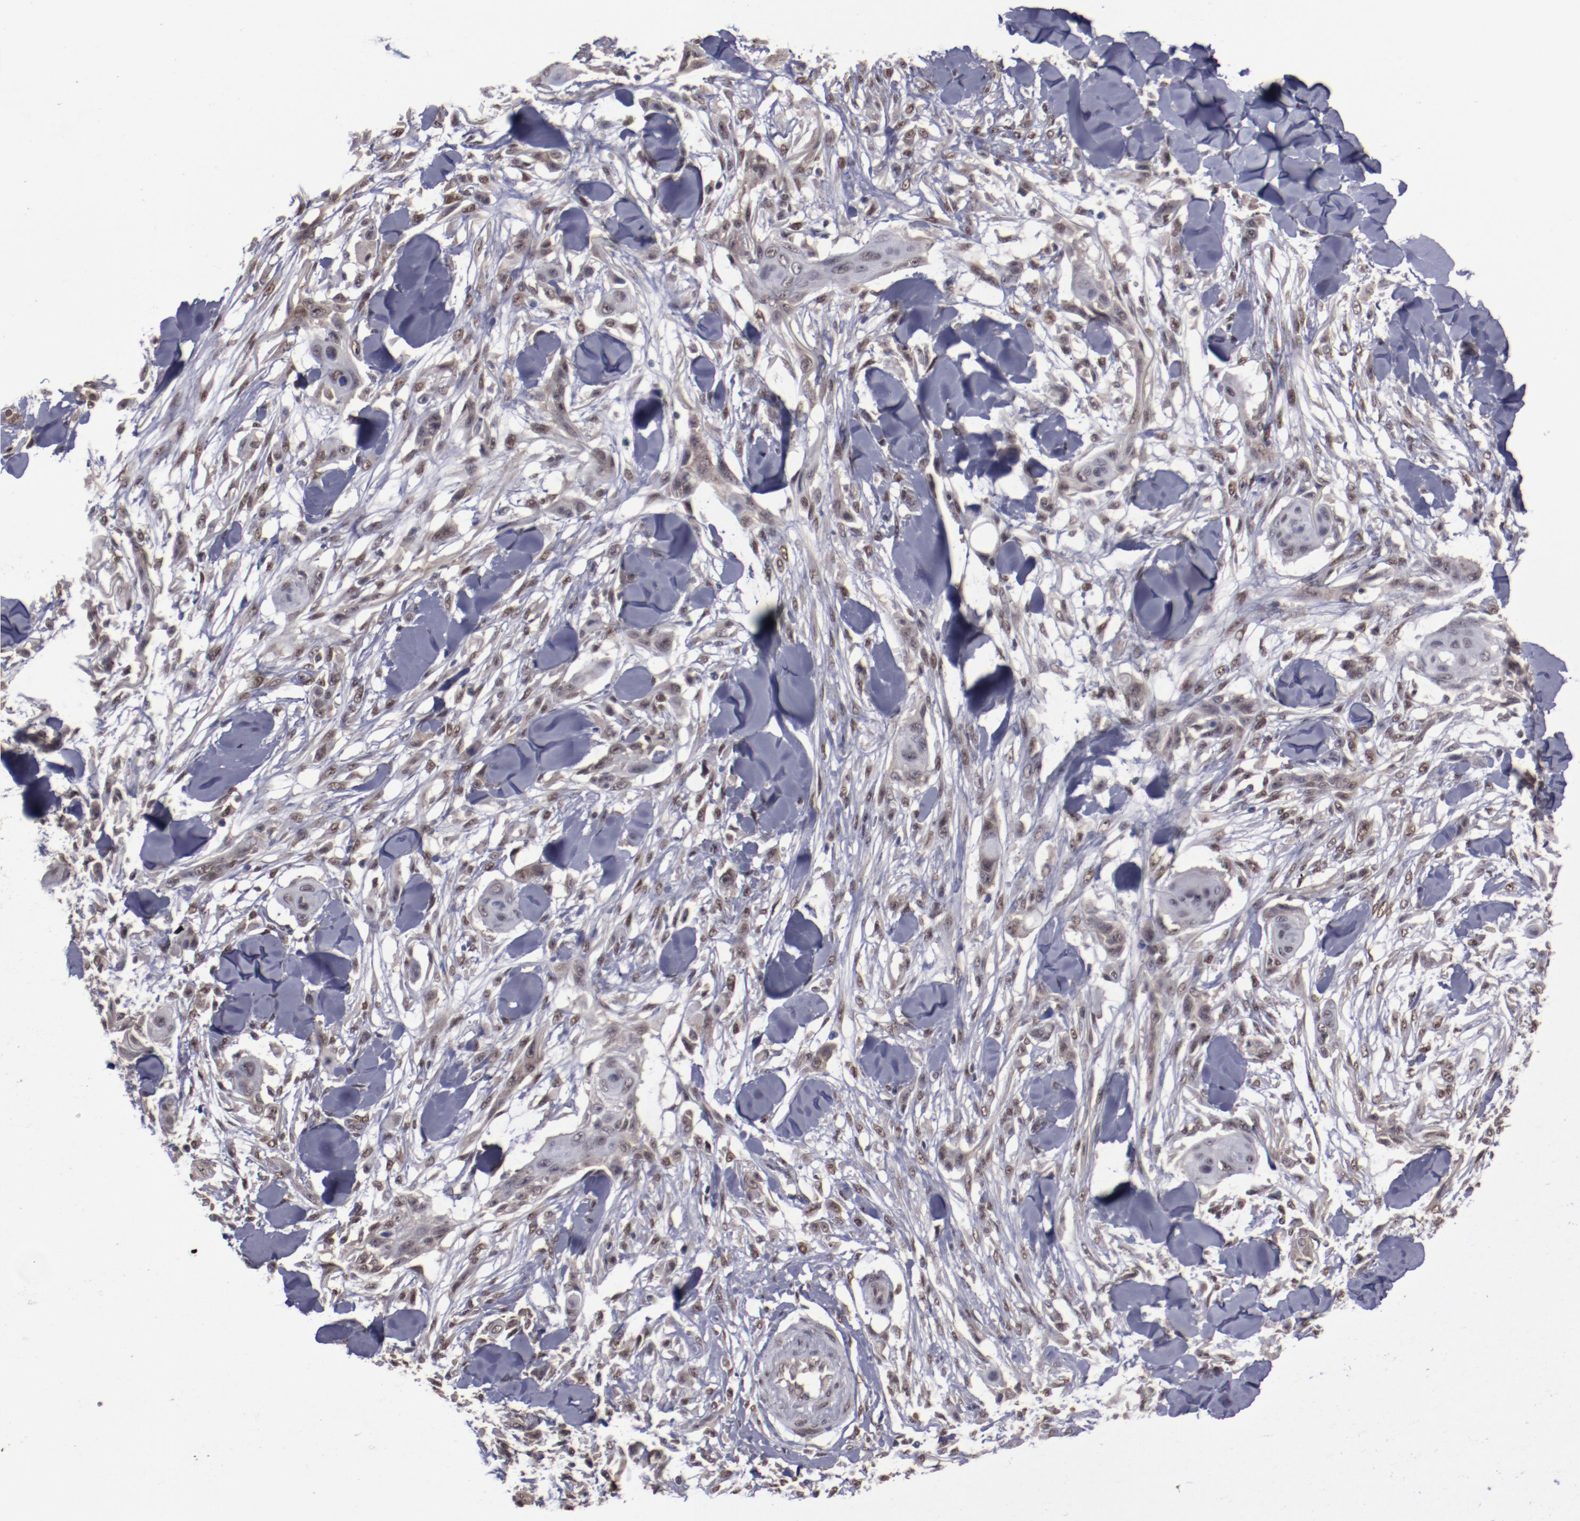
{"staining": {"intensity": "moderate", "quantity": ">75%", "location": "nuclear"}, "tissue": "skin cancer", "cell_type": "Tumor cells", "image_type": "cancer", "snomed": [{"axis": "morphology", "description": "Squamous cell carcinoma, NOS"}, {"axis": "topography", "description": "Skin"}], "caption": "Brown immunohistochemical staining in human skin squamous cell carcinoma reveals moderate nuclear positivity in about >75% of tumor cells.", "gene": "ARNT", "patient": {"sex": "female", "age": 59}}